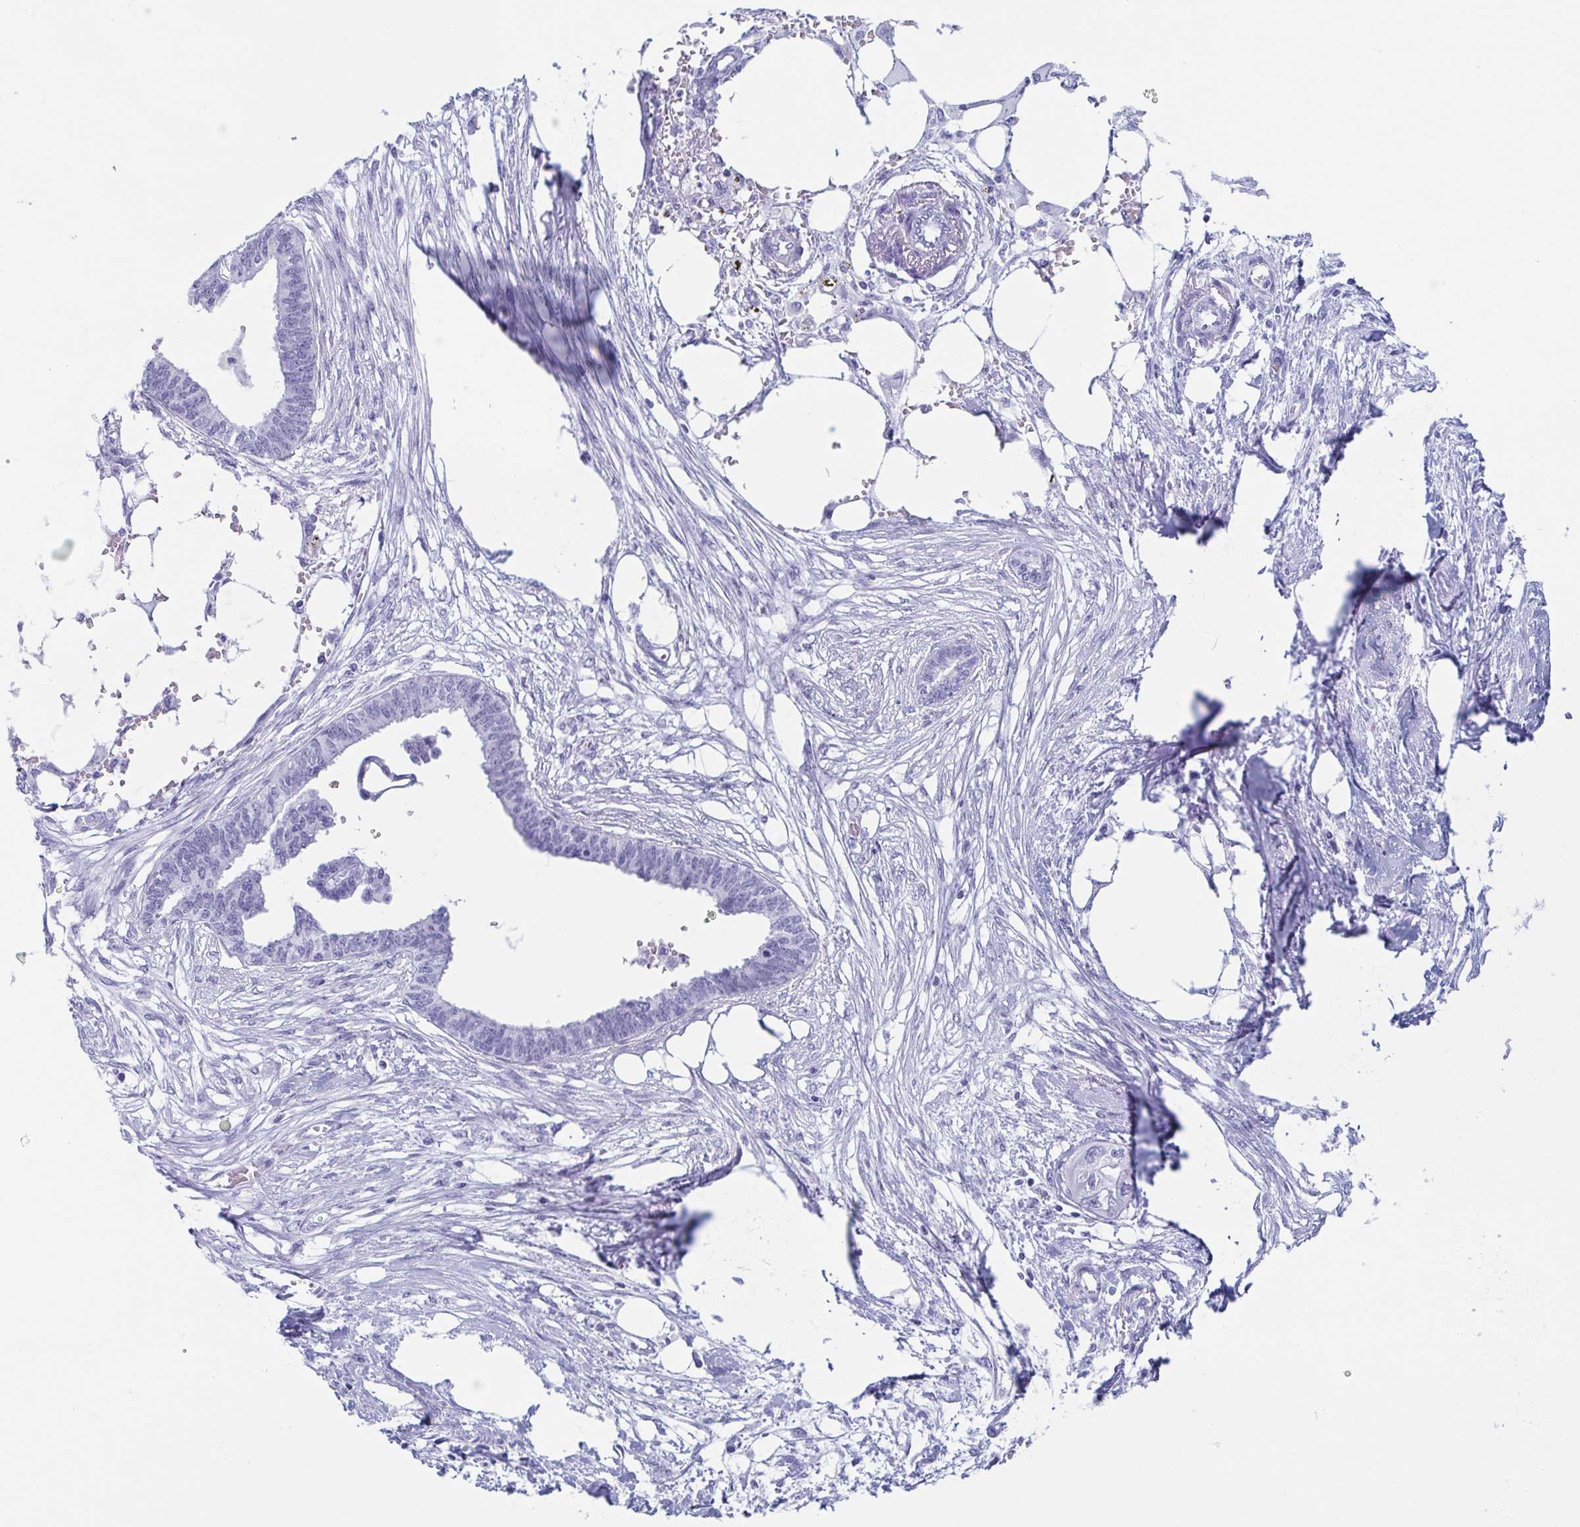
{"staining": {"intensity": "negative", "quantity": "none", "location": "none"}, "tissue": "endometrial cancer", "cell_type": "Tumor cells", "image_type": "cancer", "snomed": [{"axis": "morphology", "description": "Adenocarcinoma, NOS"}, {"axis": "morphology", "description": "Adenocarcinoma, metastatic, NOS"}, {"axis": "topography", "description": "Adipose tissue"}, {"axis": "topography", "description": "Endometrium"}], "caption": "A micrograph of human endometrial adenocarcinoma is negative for staining in tumor cells.", "gene": "LYRM2", "patient": {"sex": "female", "age": 67}}